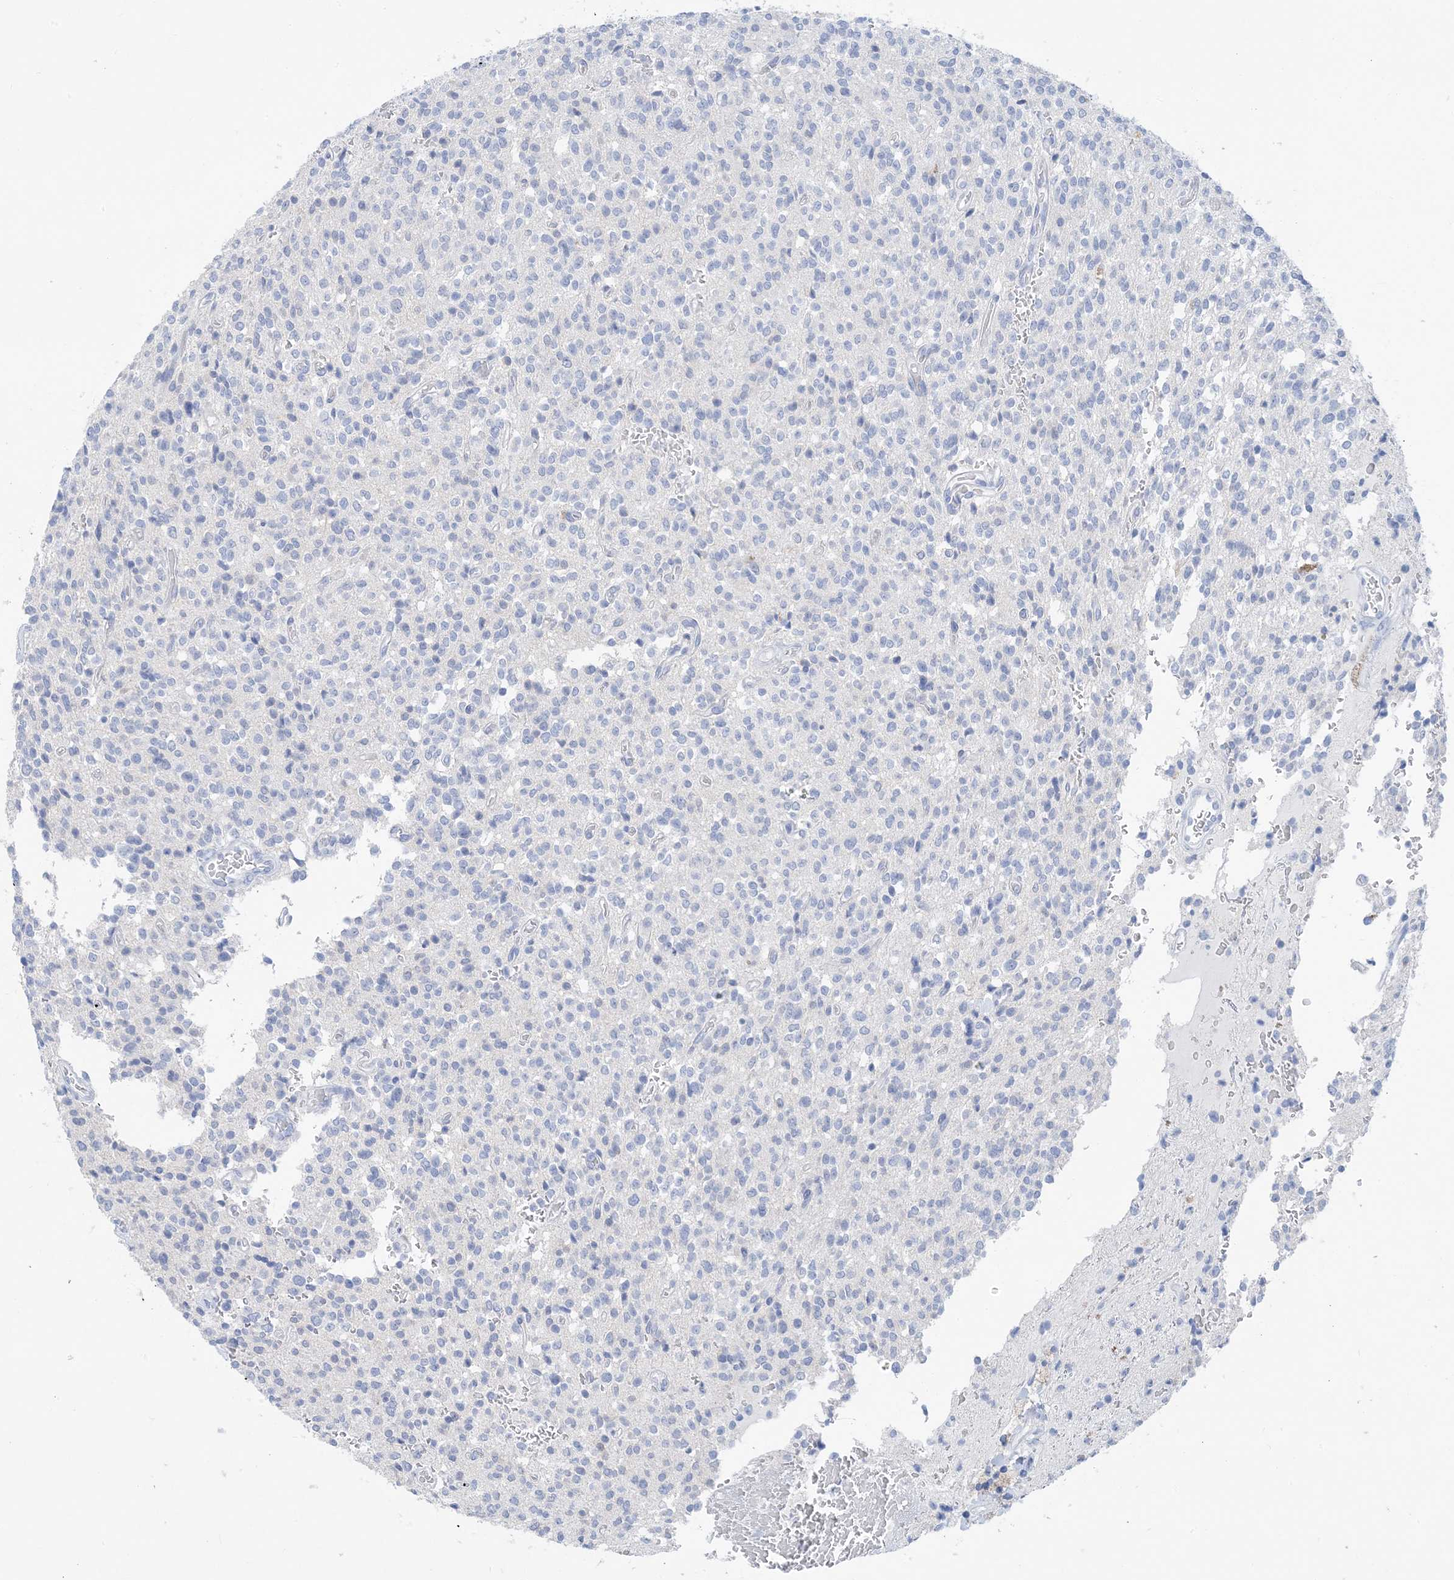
{"staining": {"intensity": "negative", "quantity": "none", "location": "none"}, "tissue": "glioma", "cell_type": "Tumor cells", "image_type": "cancer", "snomed": [{"axis": "morphology", "description": "Glioma, malignant, High grade"}, {"axis": "topography", "description": "Brain"}], "caption": "This is an immunohistochemistry (IHC) image of glioma. There is no staining in tumor cells.", "gene": "SH3YL1", "patient": {"sex": "male", "age": 34}}